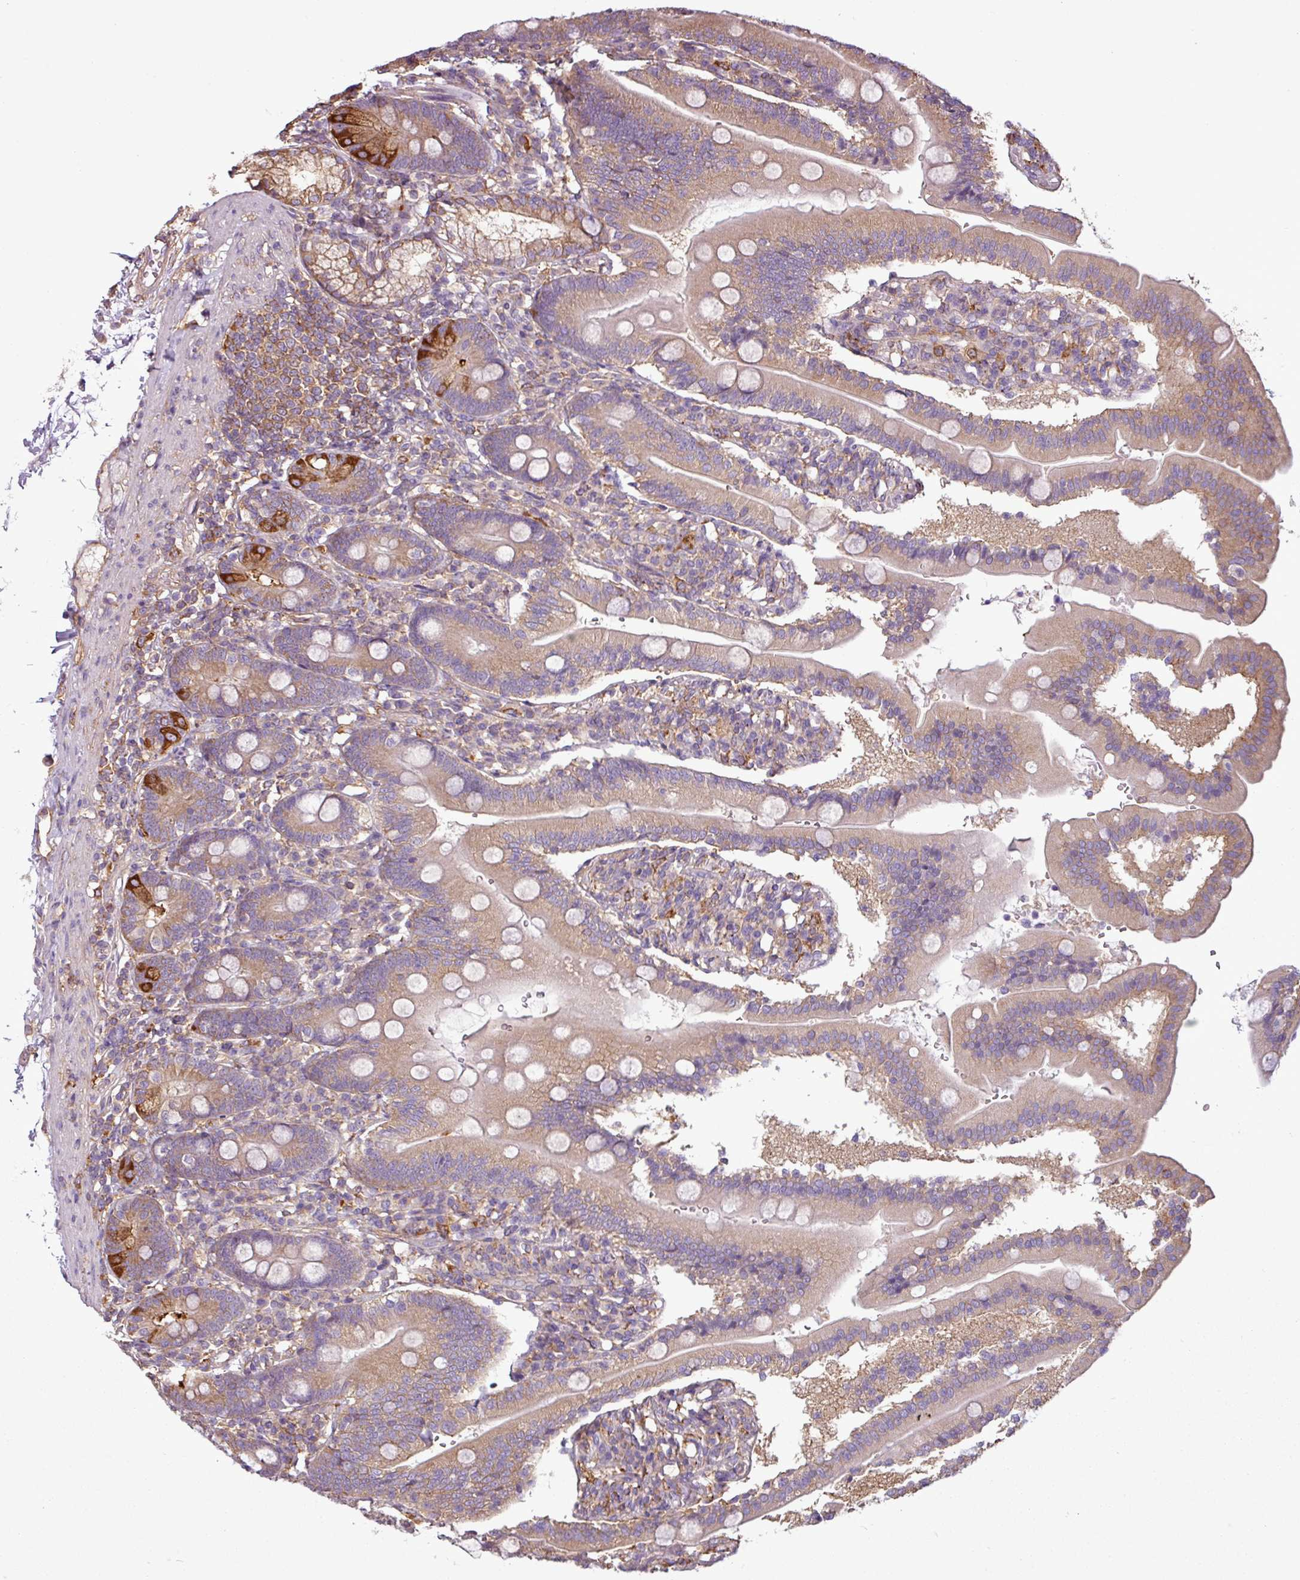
{"staining": {"intensity": "strong", "quantity": "<25%", "location": "cytoplasmic/membranous"}, "tissue": "duodenum", "cell_type": "Glandular cells", "image_type": "normal", "snomed": [{"axis": "morphology", "description": "Normal tissue, NOS"}, {"axis": "topography", "description": "Duodenum"}], "caption": "Immunohistochemistry (IHC) (DAB (3,3'-diaminobenzidine)) staining of unremarkable duodenum reveals strong cytoplasmic/membranous protein expression in about <25% of glandular cells. The staining was performed using DAB, with brown indicating positive protein expression. Nuclei are stained blue with hematoxylin.", "gene": "PACSIN2", "patient": {"sex": "female", "age": 67}}